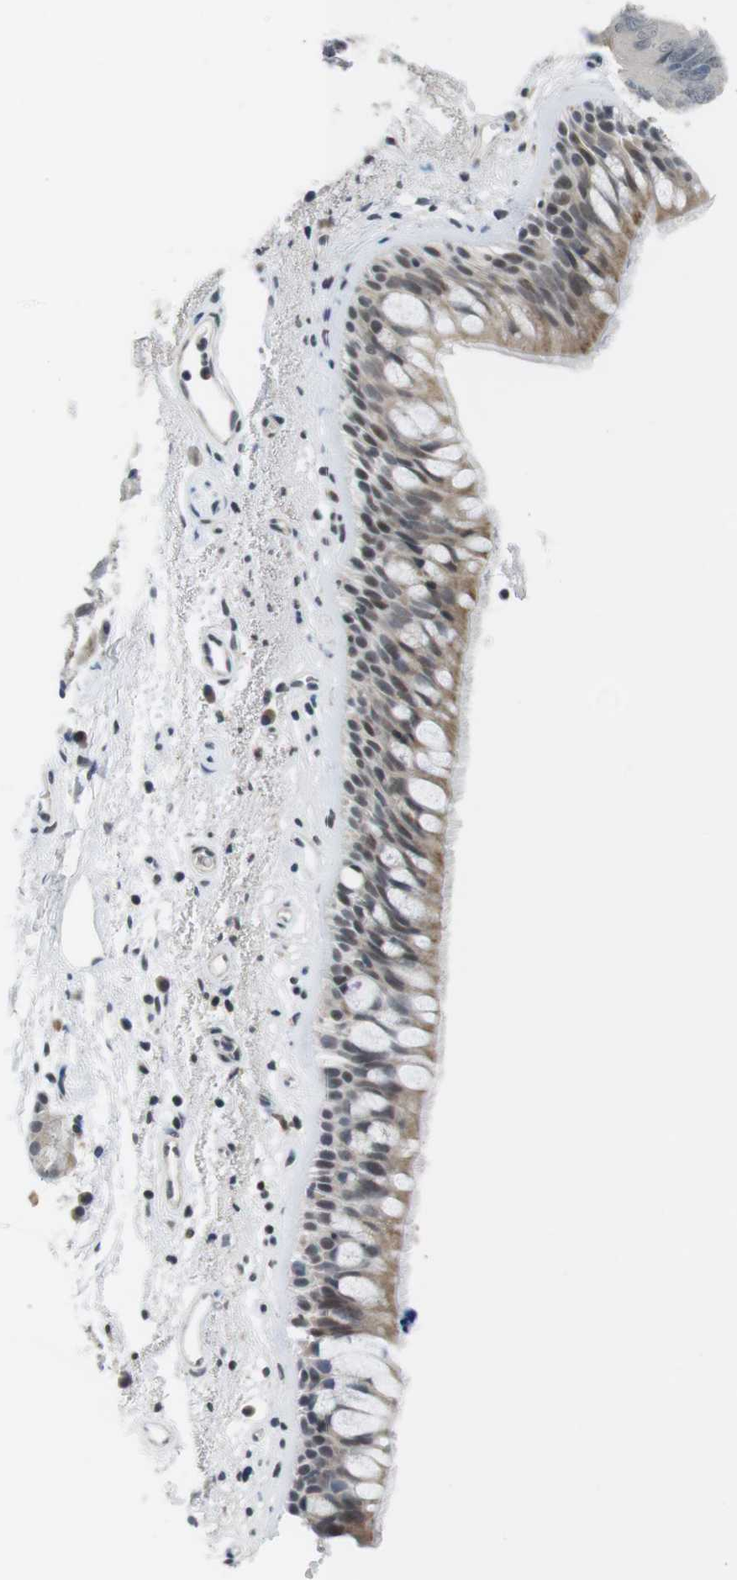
{"staining": {"intensity": "moderate", "quantity": "<25%", "location": "cytoplasmic/membranous,nuclear"}, "tissue": "bronchus", "cell_type": "Respiratory epithelial cells", "image_type": "normal", "snomed": [{"axis": "morphology", "description": "Normal tissue, NOS"}, {"axis": "morphology", "description": "Adenocarcinoma, NOS"}, {"axis": "topography", "description": "Bronchus"}, {"axis": "topography", "description": "Lung"}], "caption": "Brown immunohistochemical staining in normal human bronchus demonstrates moderate cytoplasmic/membranous,nuclear positivity in approximately <25% of respiratory epithelial cells. (DAB (3,3'-diaminobenzidine) = brown stain, brightfield microscopy at high magnification).", "gene": "BRD4", "patient": {"sex": "female", "age": 54}}